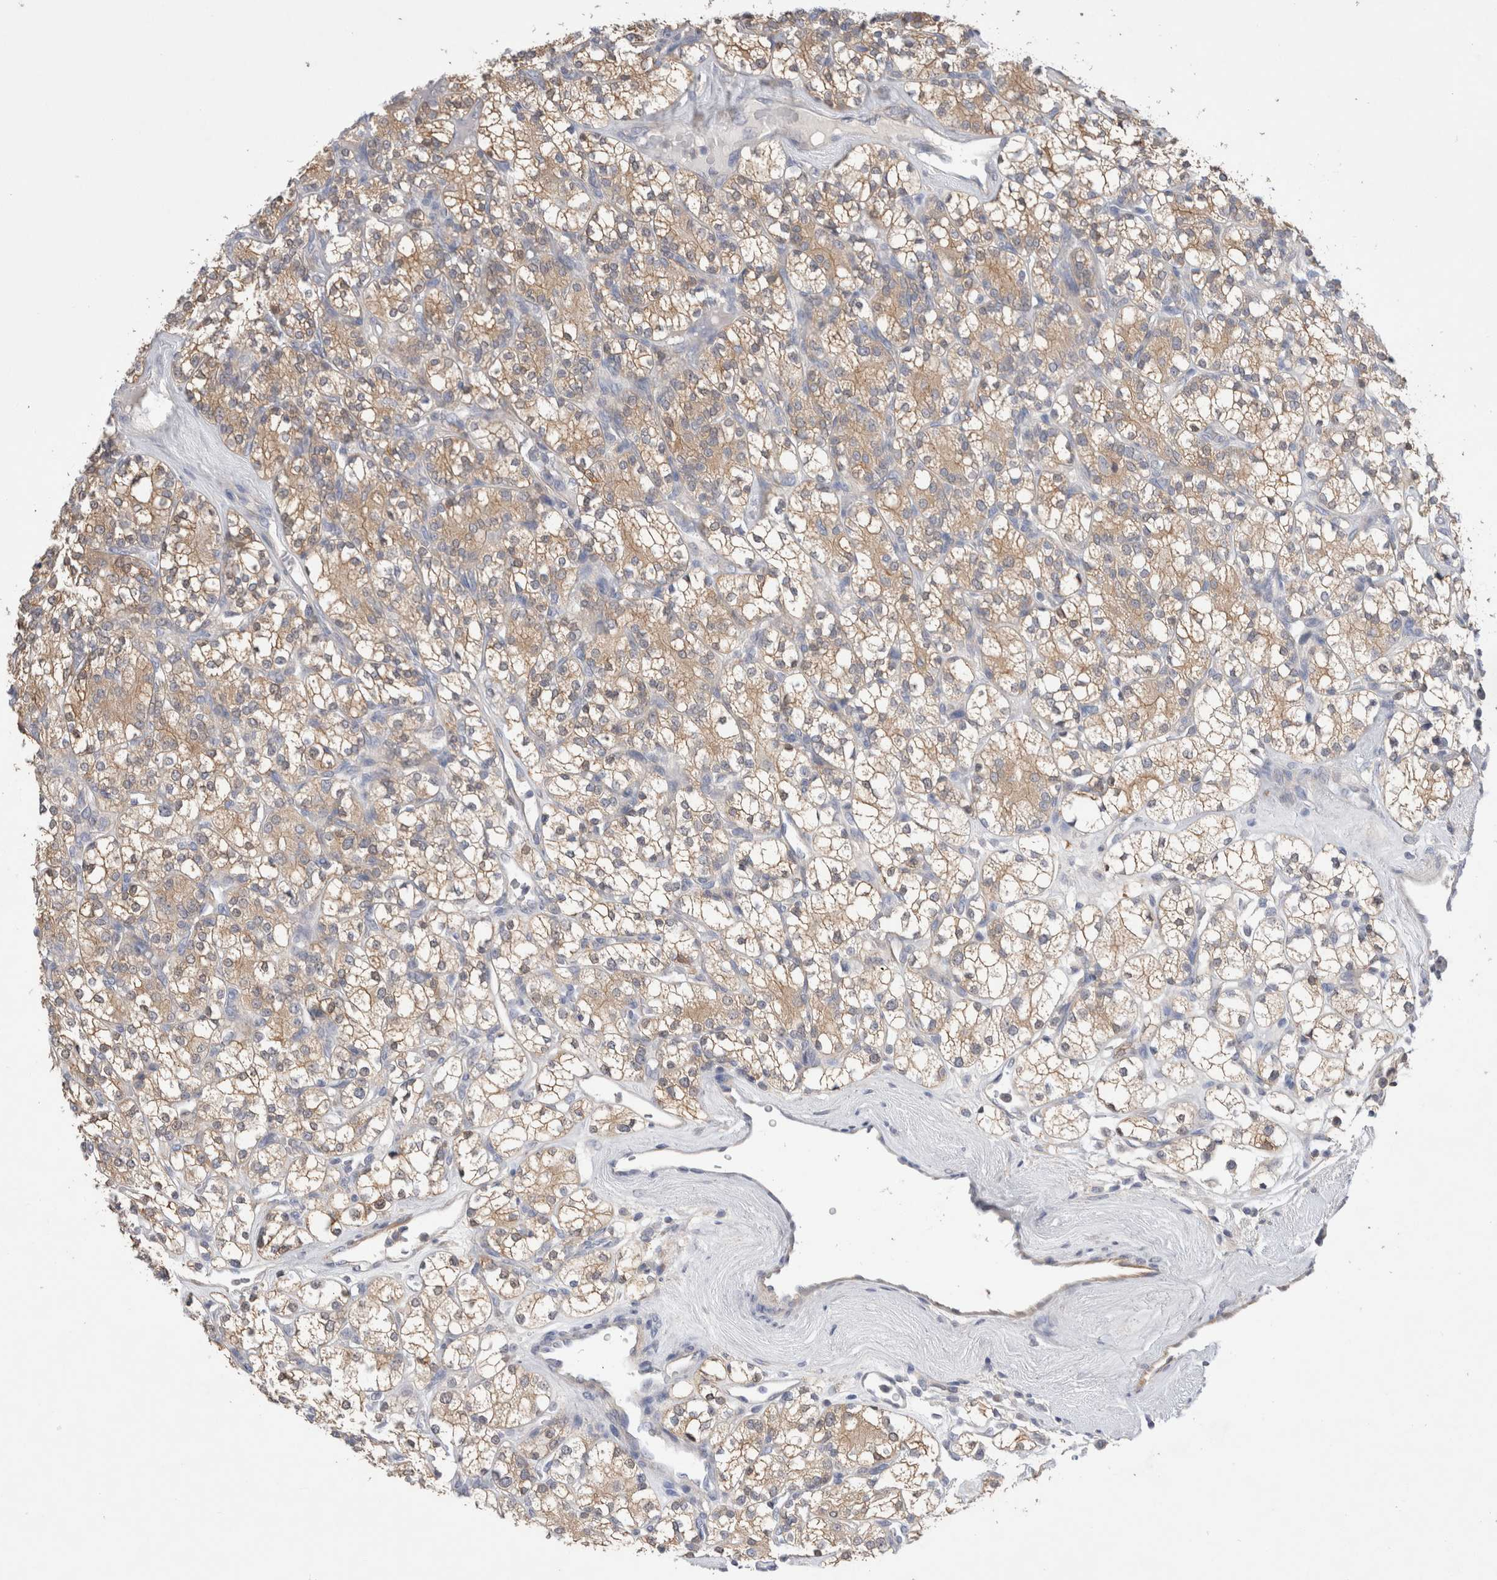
{"staining": {"intensity": "weak", "quantity": ">75%", "location": "cytoplasmic/membranous"}, "tissue": "renal cancer", "cell_type": "Tumor cells", "image_type": "cancer", "snomed": [{"axis": "morphology", "description": "Adenocarcinoma, NOS"}, {"axis": "topography", "description": "Kidney"}], "caption": "The image shows staining of adenocarcinoma (renal), revealing weak cytoplasmic/membranous protein staining (brown color) within tumor cells.", "gene": "IFT74", "patient": {"sex": "male", "age": 77}}